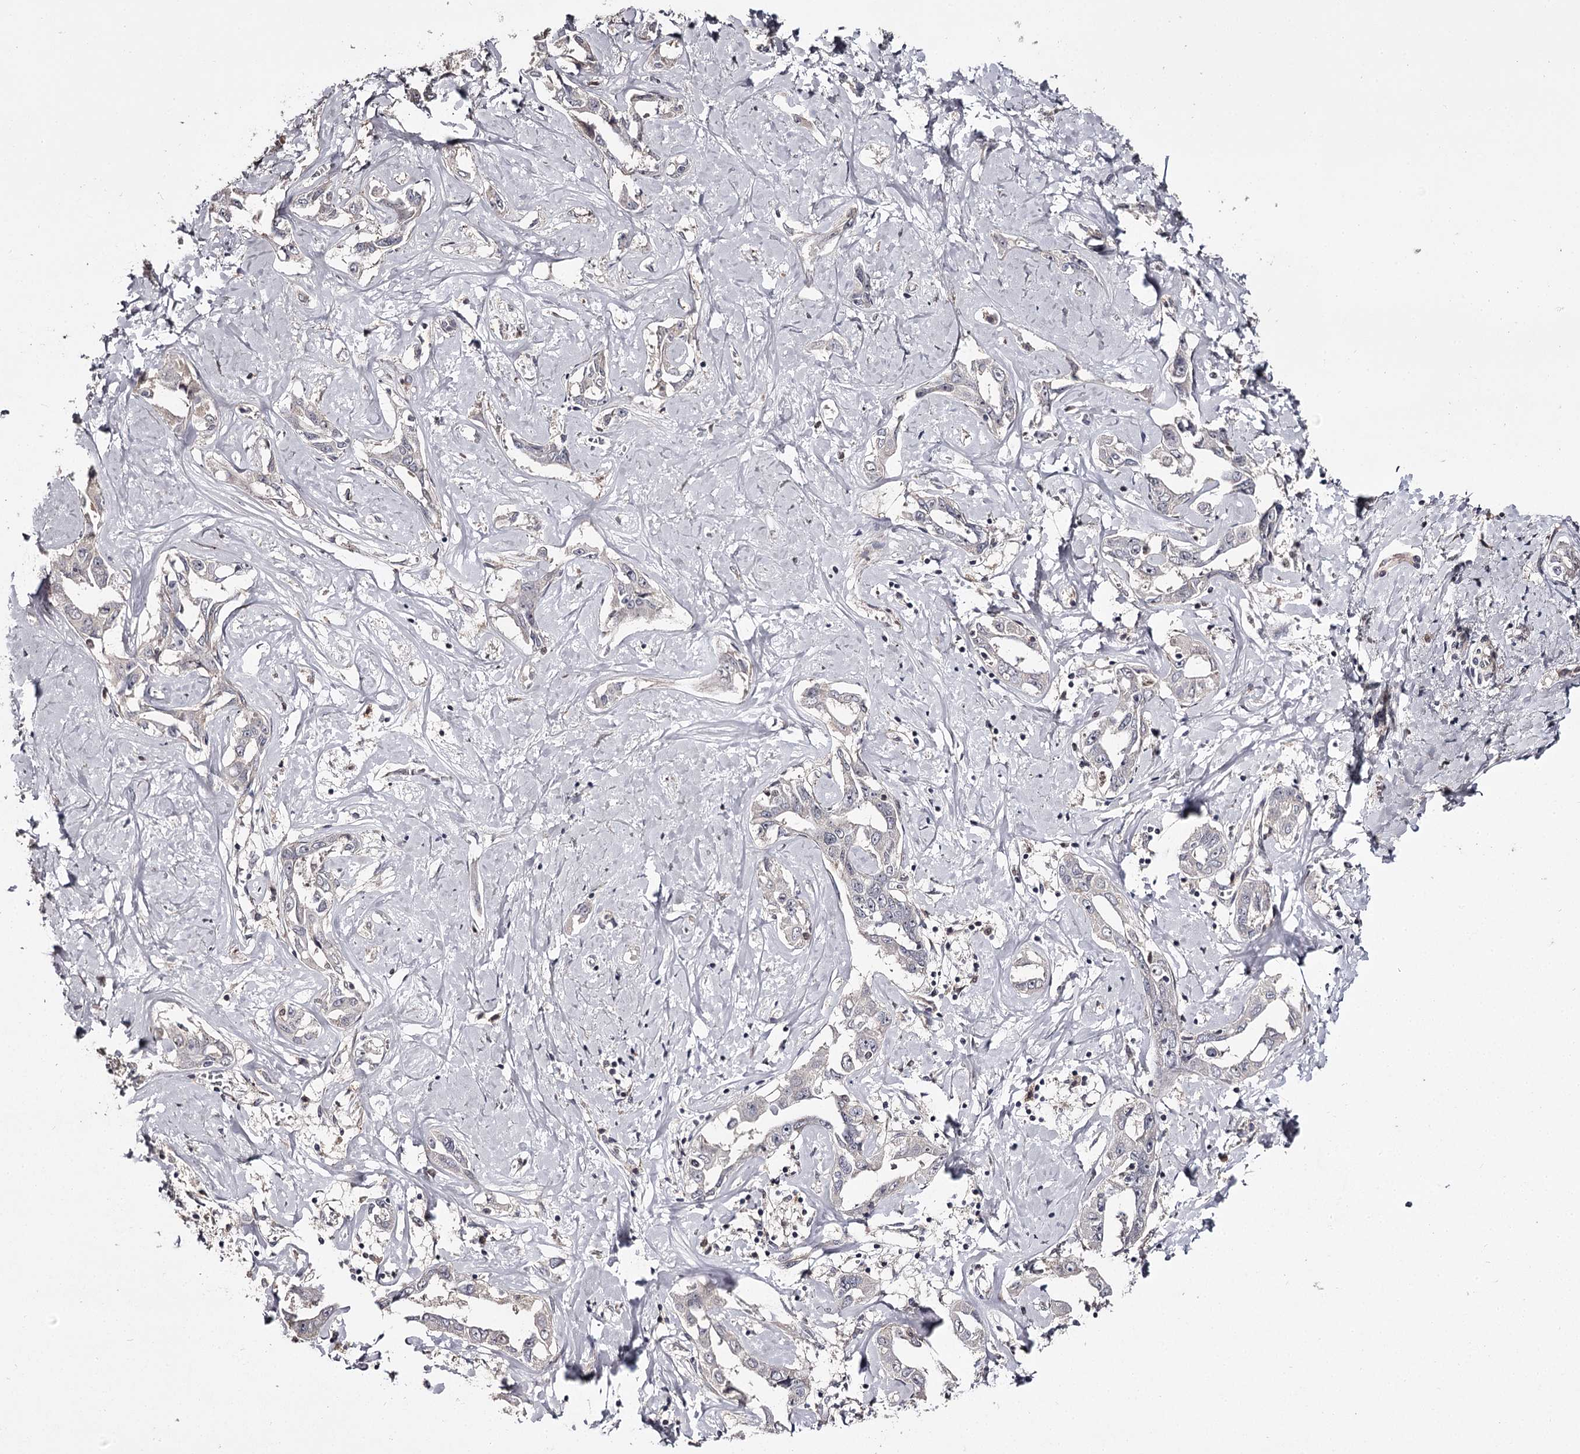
{"staining": {"intensity": "negative", "quantity": "none", "location": "none"}, "tissue": "liver cancer", "cell_type": "Tumor cells", "image_type": "cancer", "snomed": [{"axis": "morphology", "description": "Cholangiocarcinoma"}, {"axis": "topography", "description": "Liver"}], "caption": "This photomicrograph is of liver cancer (cholangiocarcinoma) stained with IHC to label a protein in brown with the nuclei are counter-stained blue. There is no positivity in tumor cells.", "gene": "SLC32A1", "patient": {"sex": "male", "age": 59}}